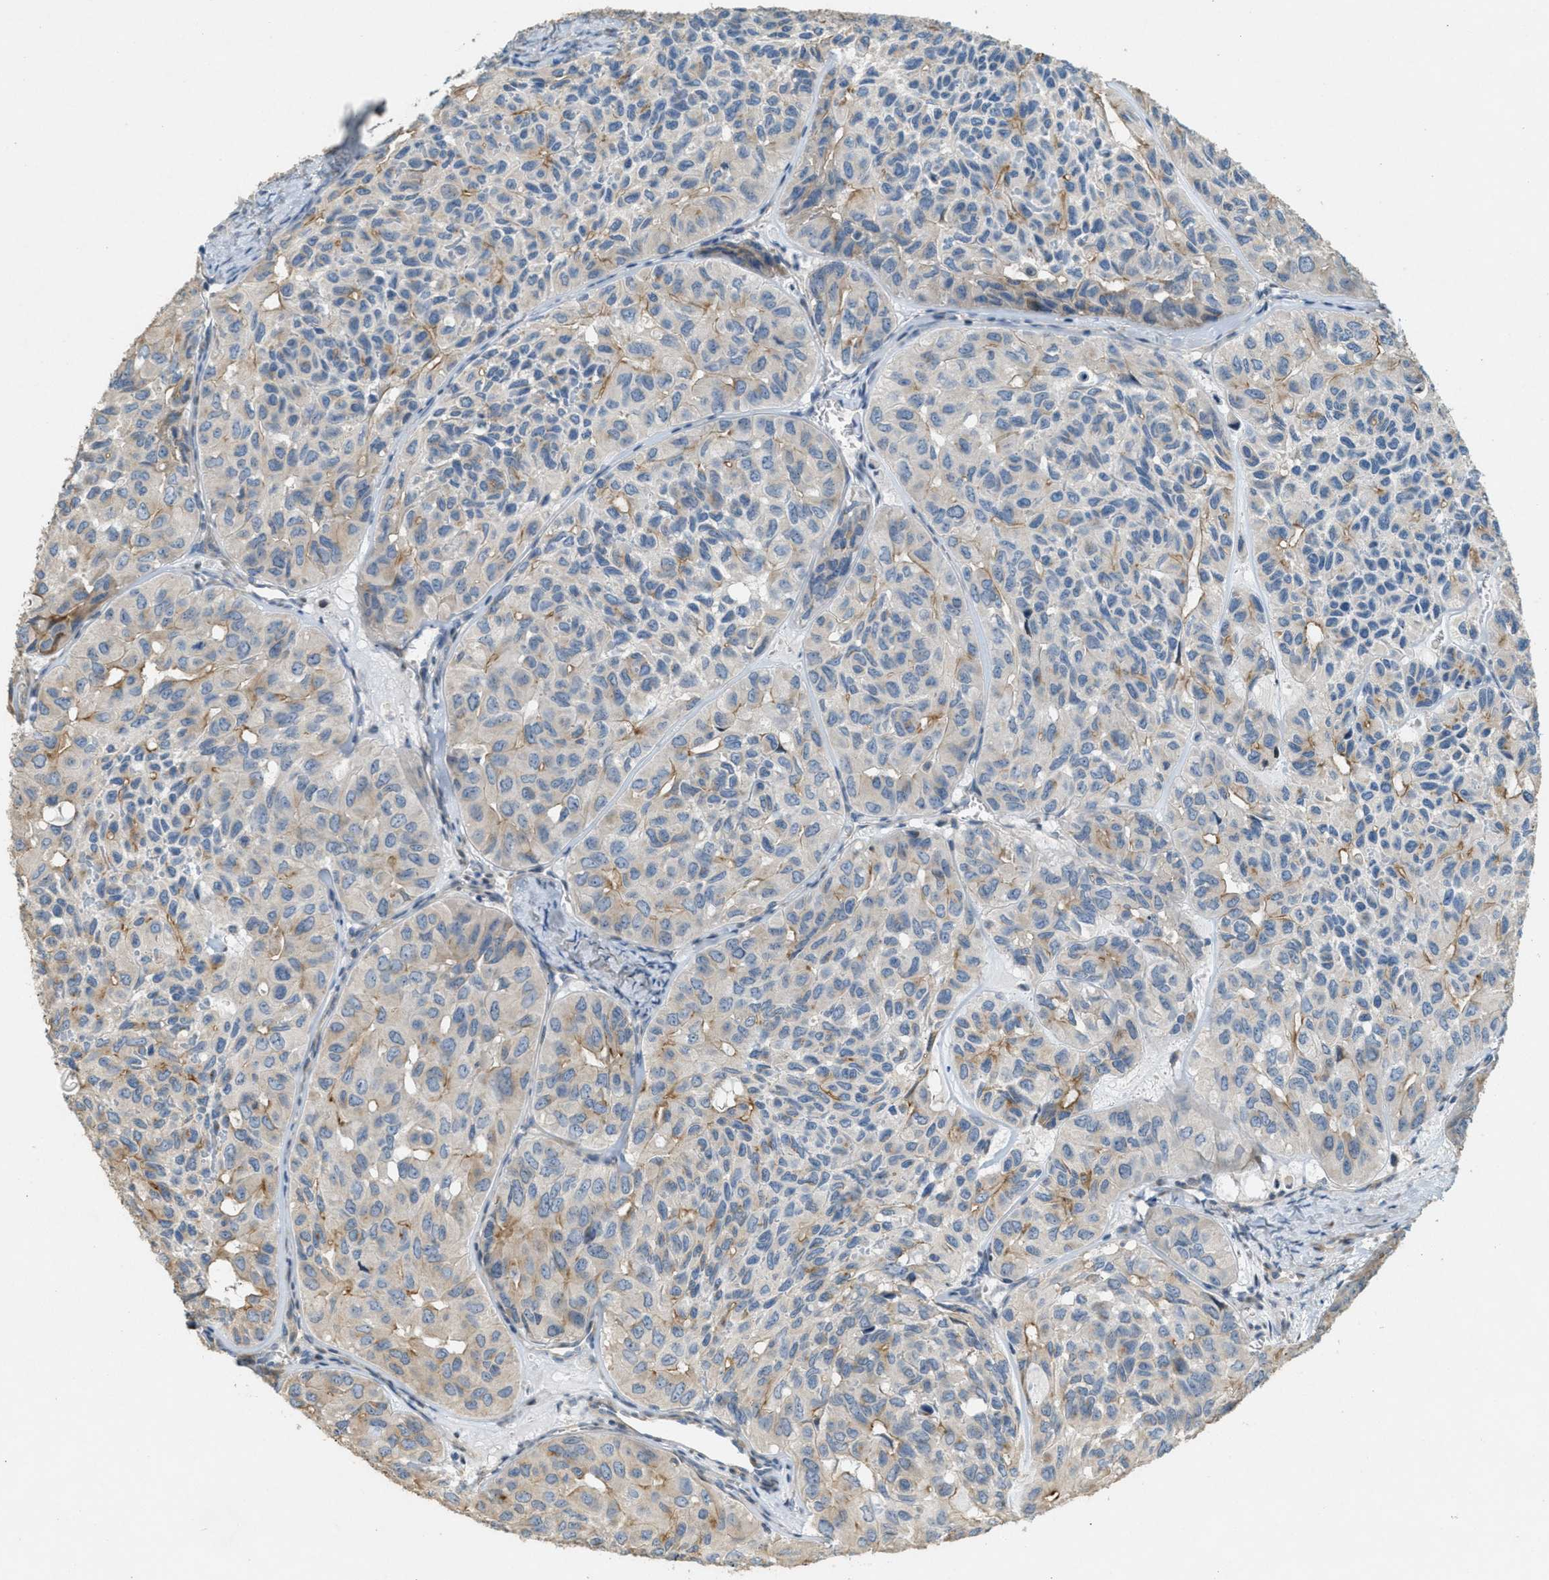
{"staining": {"intensity": "moderate", "quantity": "<25%", "location": "cytoplasmic/membranous"}, "tissue": "head and neck cancer", "cell_type": "Tumor cells", "image_type": "cancer", "snomed": [{"axis": "morphology", "description": "Adenocarcinoma, NOS"}, {"axis": "topography", "description": "Salivary gland, NOS"}, {"axis": "topography", "description": "Head-Neck"}], "caption": "Immunohistochemistry (IHC) photomicrograph of human adenocarcinoma (head and neck) stained for a protein (brown), which demonstrates low levels of moderate cytoplasmic/membranous expression in about <25% of tumor cells.", "gene": "ADCY5", "patient": {"sex": "female", "age": 76}}